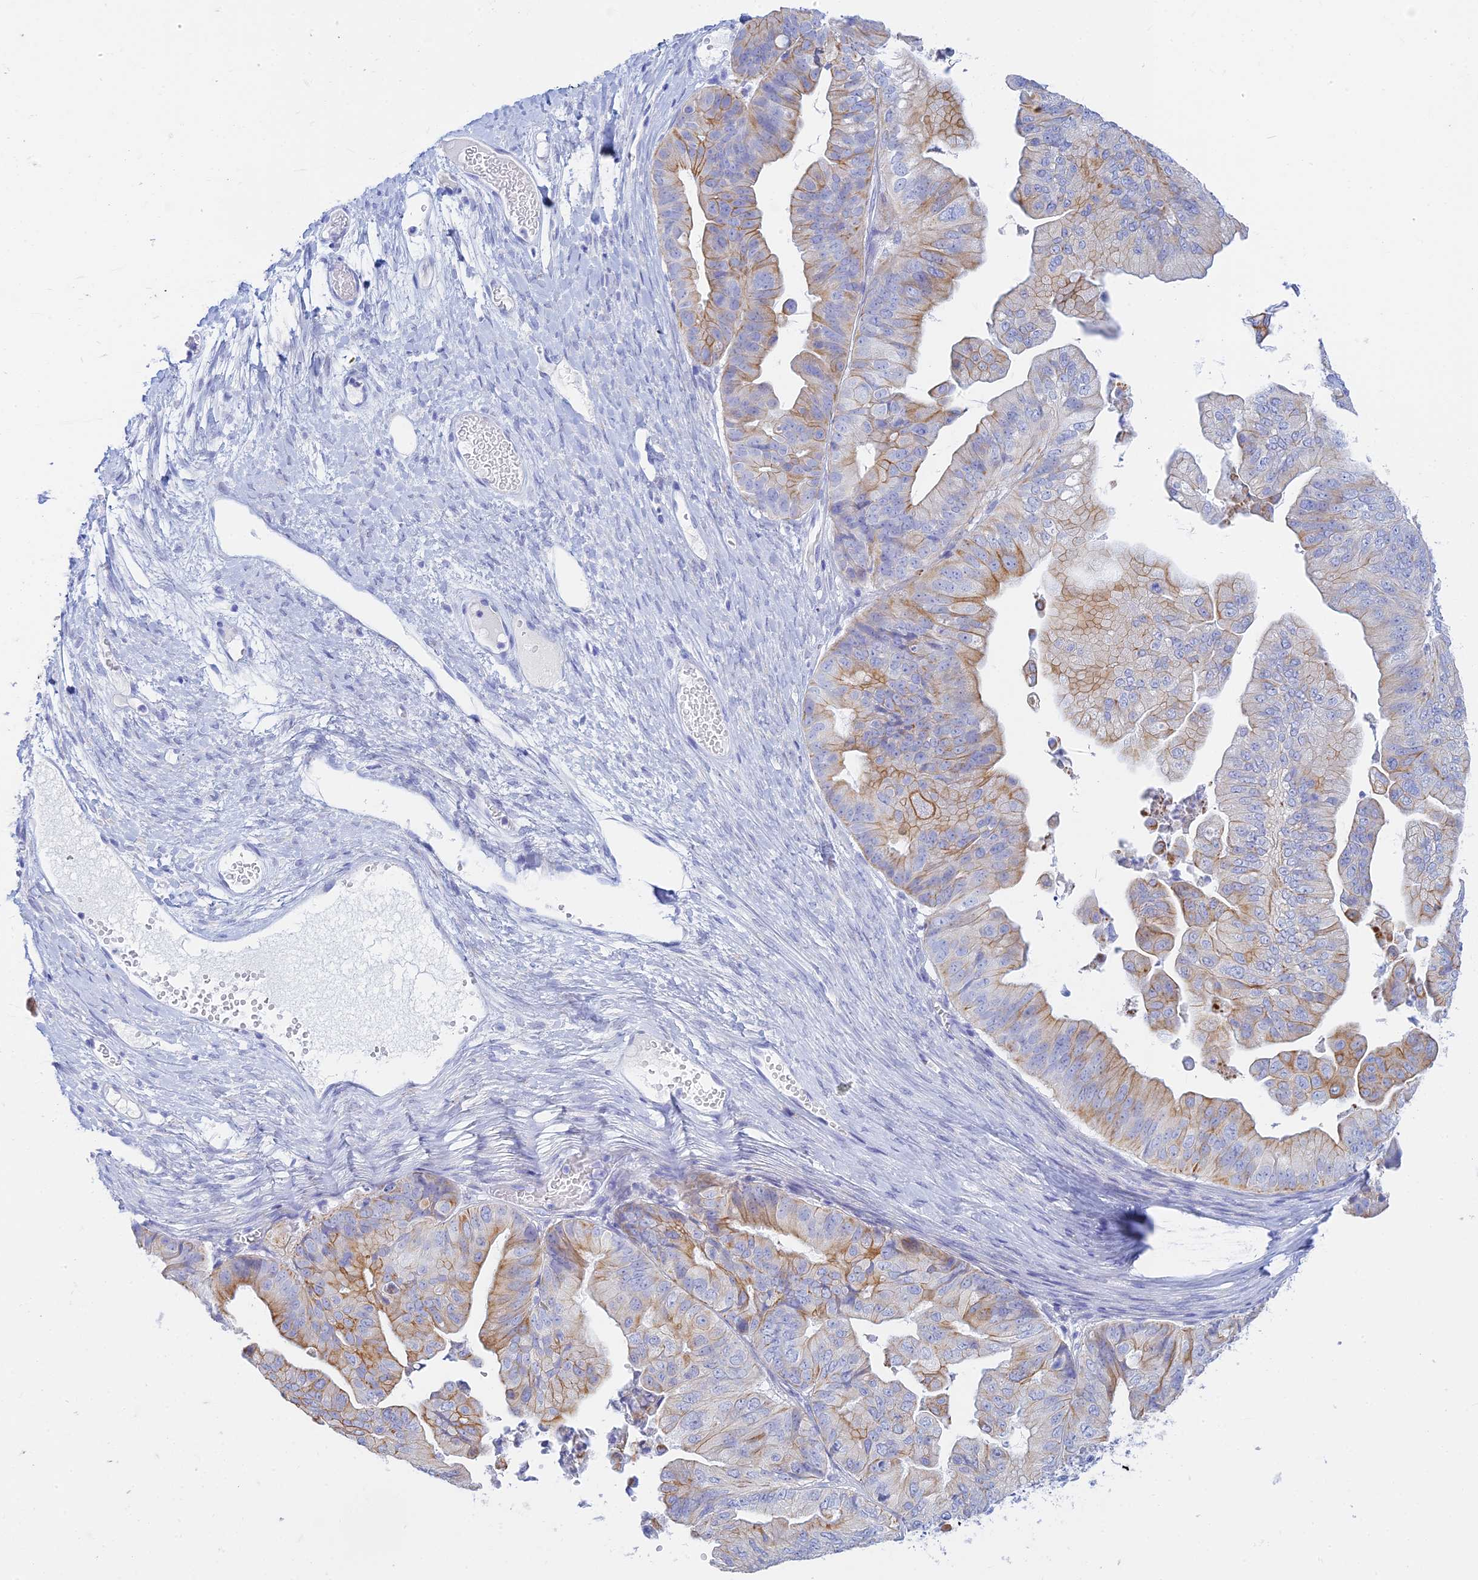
{"staining": {"intensity": "moderate", "quantity": "<25%", "location": "cytoplasmic/membranous"}, "tissue": "ovarian cancer", "cell_type": "Tumor cells", "image_type": "cancer", "snomed": [{"axis": "morphology", "description": "Cystadenocarcinoma, mucinous, NOS"}, {"axis": "topography", "description": "Ovary"}], "caption": "IHC (DAB (3,3'-diaminobenzidine)) staining of mucinous cystadenocarcinoma (ovarian) exhibits moderate cytoplasmic/membranous protein positivity in approximately <25% of tumor cells.", "gene": "CEP152", "patient": {"sex": "female", "age": 61}}